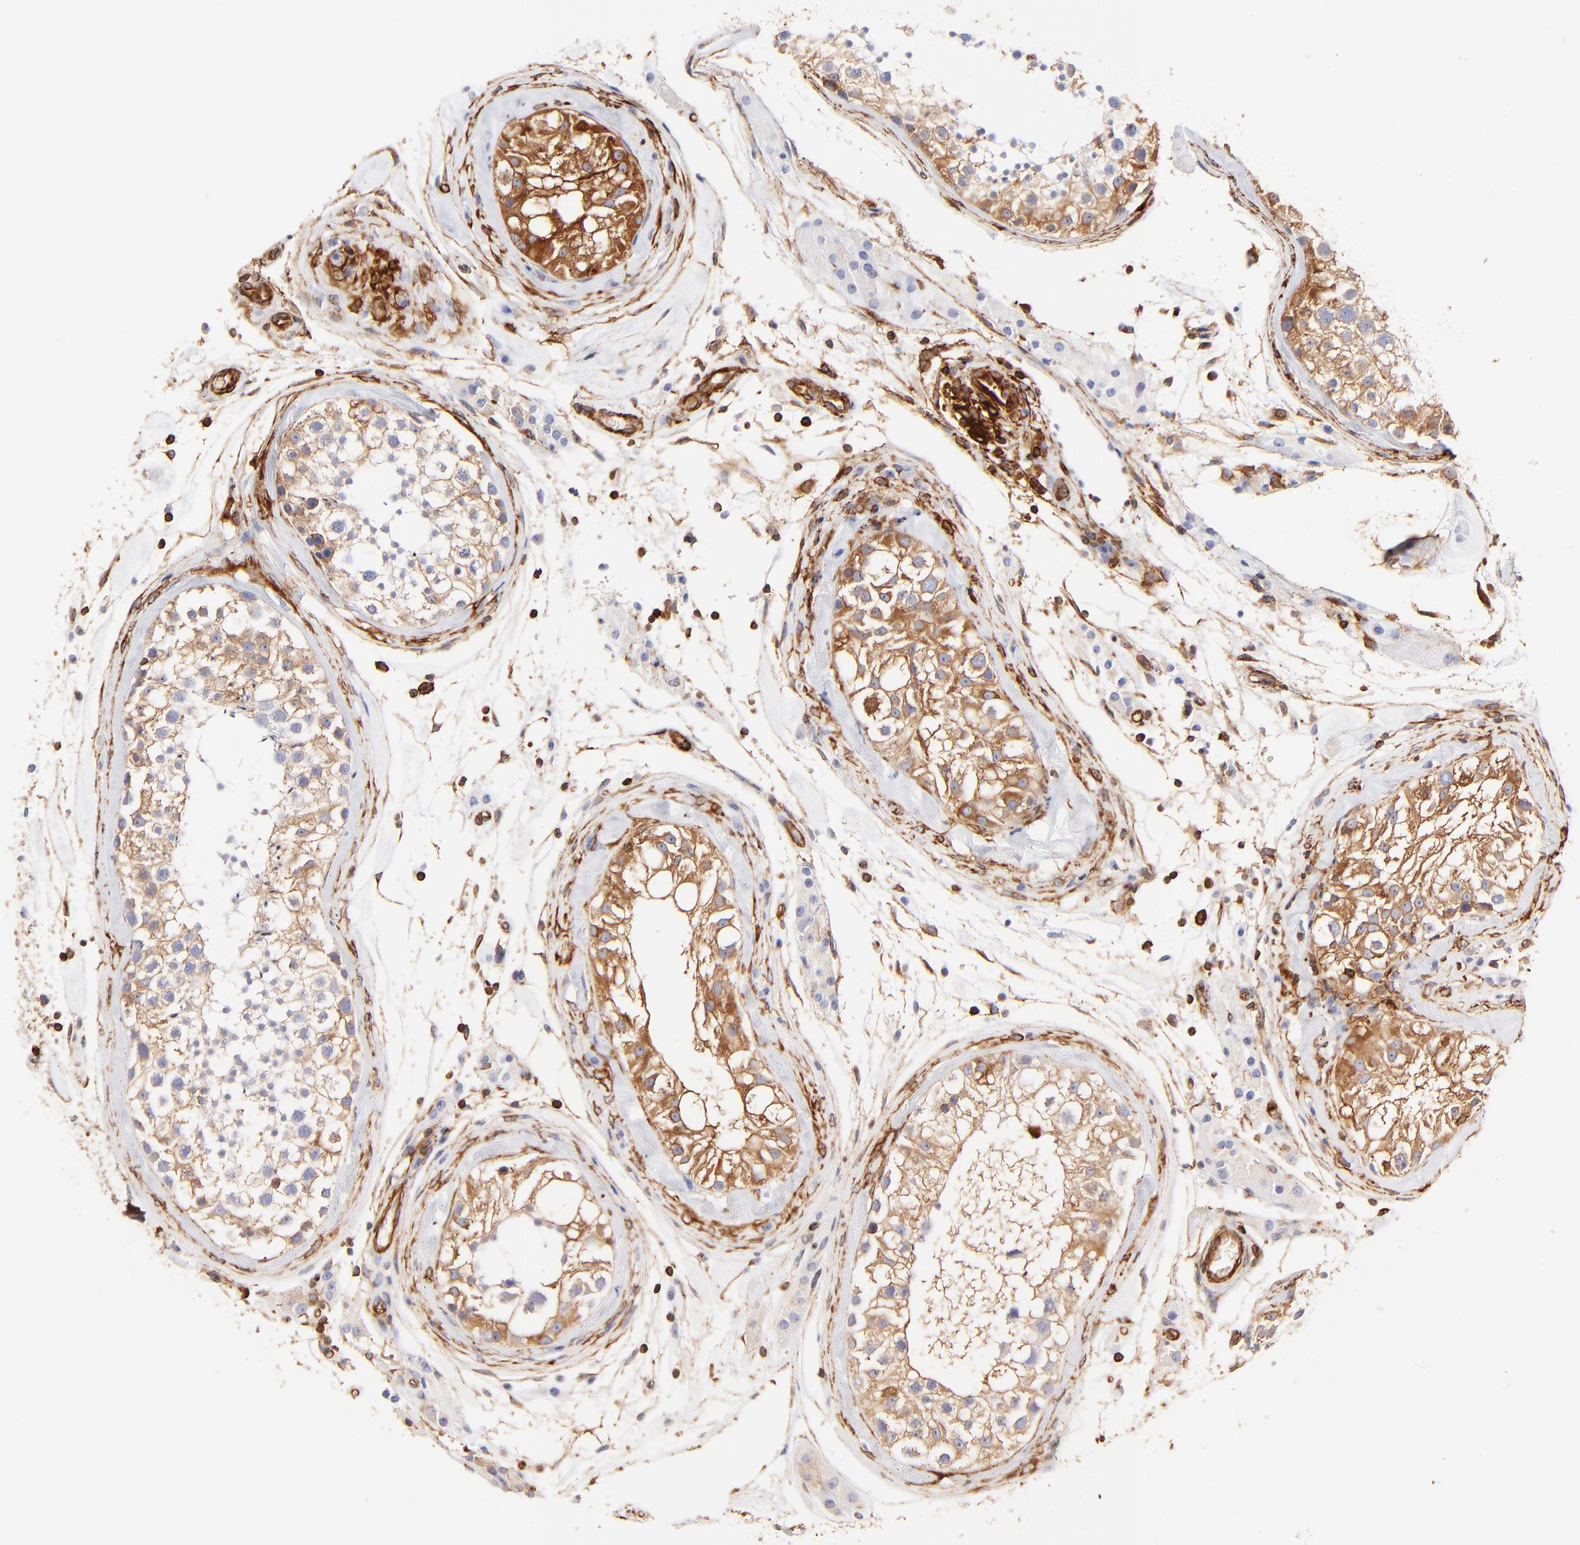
{"staining": {"intensity": "weak", "quantity": ">75%", "location": "cytoplasmic/membranous"}, "tissue": "testis", "cell_type": "Cells in seminiferous ducts", "image_type": "normal", "snomed": [{"axis": "morphology", "description": "Normal tissue, NOS"}, {"axis": "topography", "description": "Testis"}], "caption": "High-power microscopy captured an immunohistochemistry image of normal testis, revealing weak cytoplasmic/membranous expression in about >75% of cells in seminiferous ducts.", "gene": "FLNA", "patient": {"sex": "male", "age": 46}}